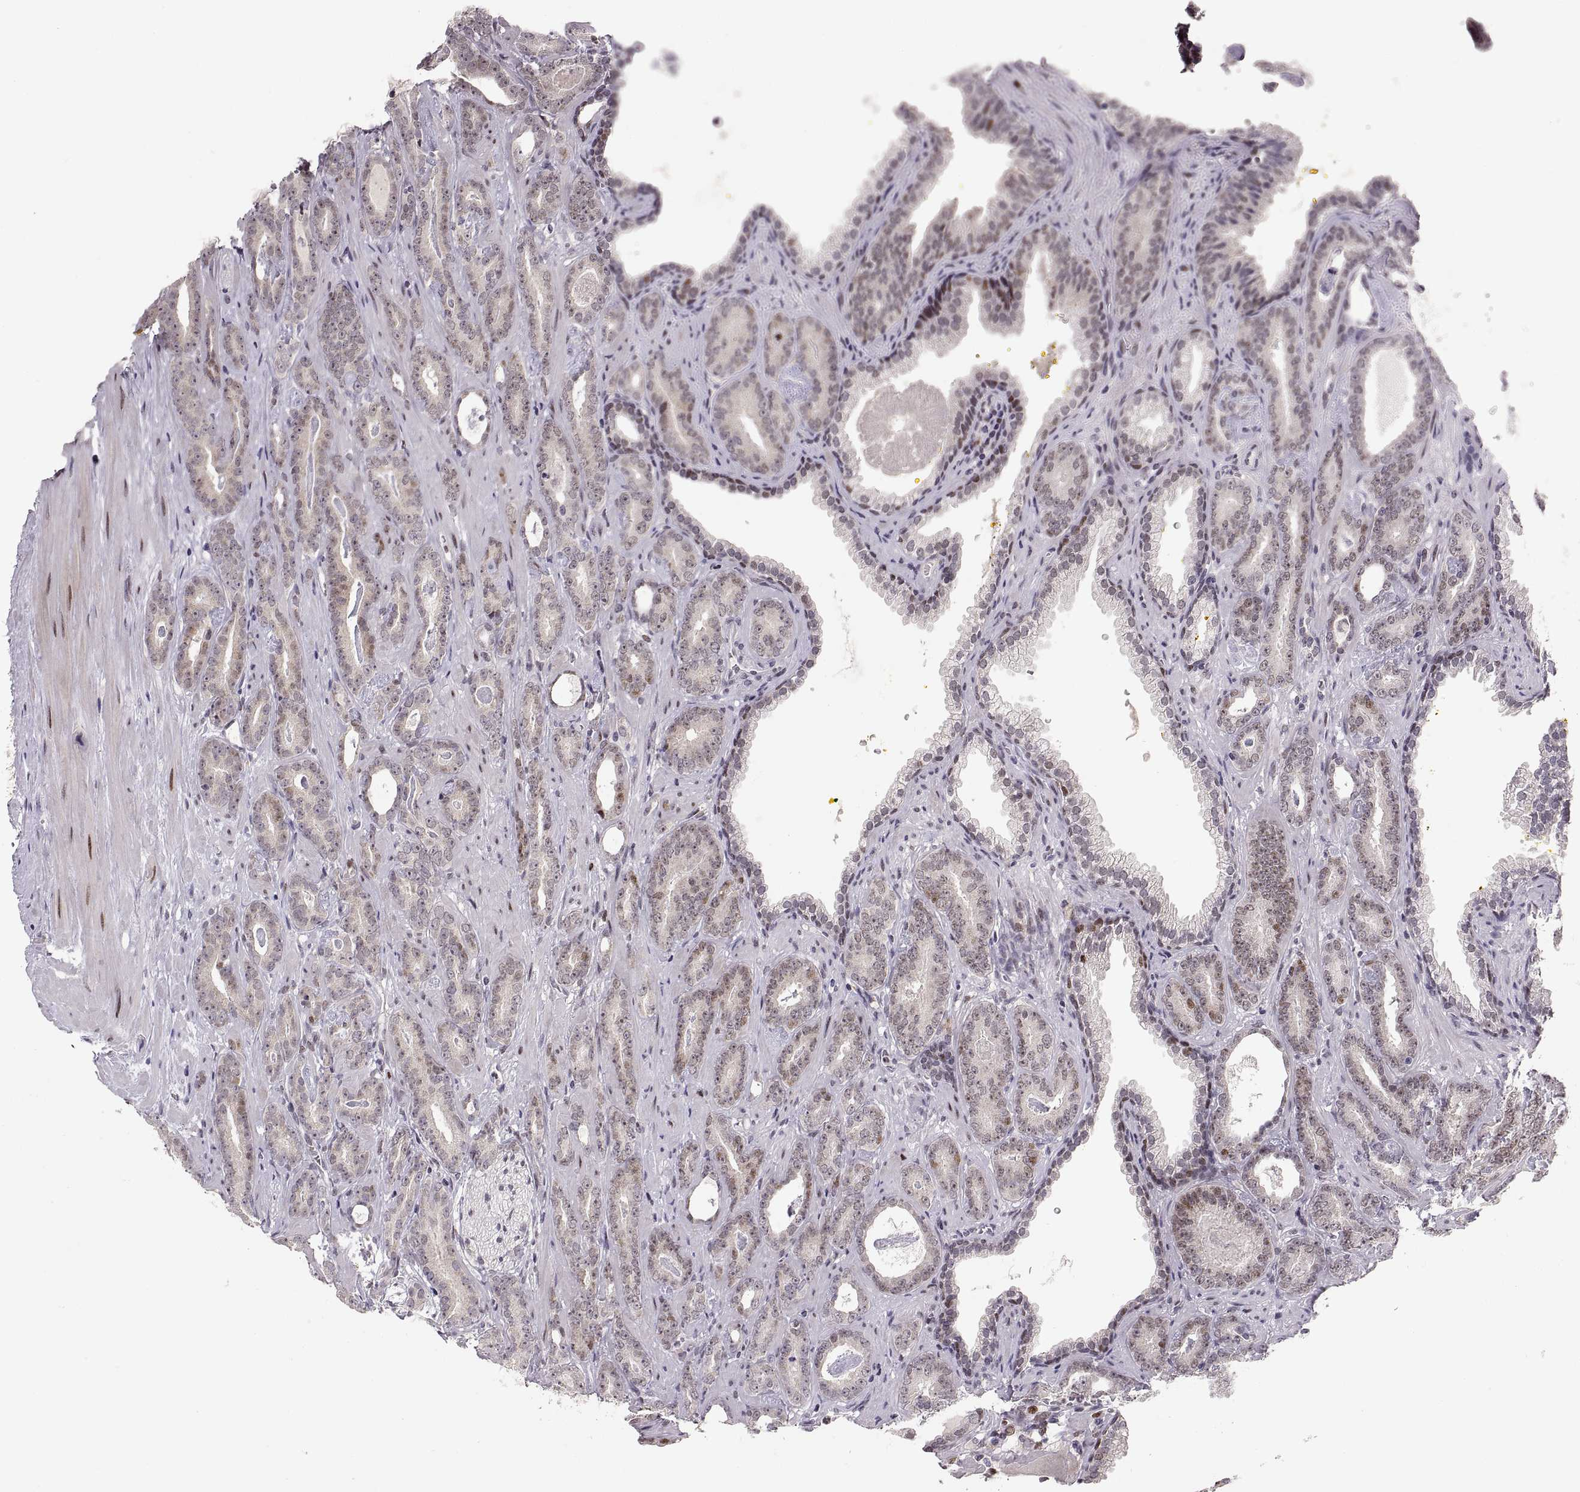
{"staining": {"intensity": "negative", "quantity": "none", "location": "none"}, "tissue": "prostate cancer", "cell_type": "Tumor cells", "image_type": "cancer", "snomed": [{"axis": "morphology", "description": "Adenocarcinoma, Medium grade"}, {"axis": "topography", "description": "Prostate and seminal vesicle, NOS"}, {"axis": "topography", "description": "Prostate"}], "caption": "Immunohistochemistry (IHC) of prostate cancer demonstrates no staining in tumor cells. (DAB (3,3'-diaminobenzidine) immunohistochemistry visualized using brightfield microscopy, high magnification).", "gene": "SNAI1", "patient": {"sex": "male", "age": 54}}